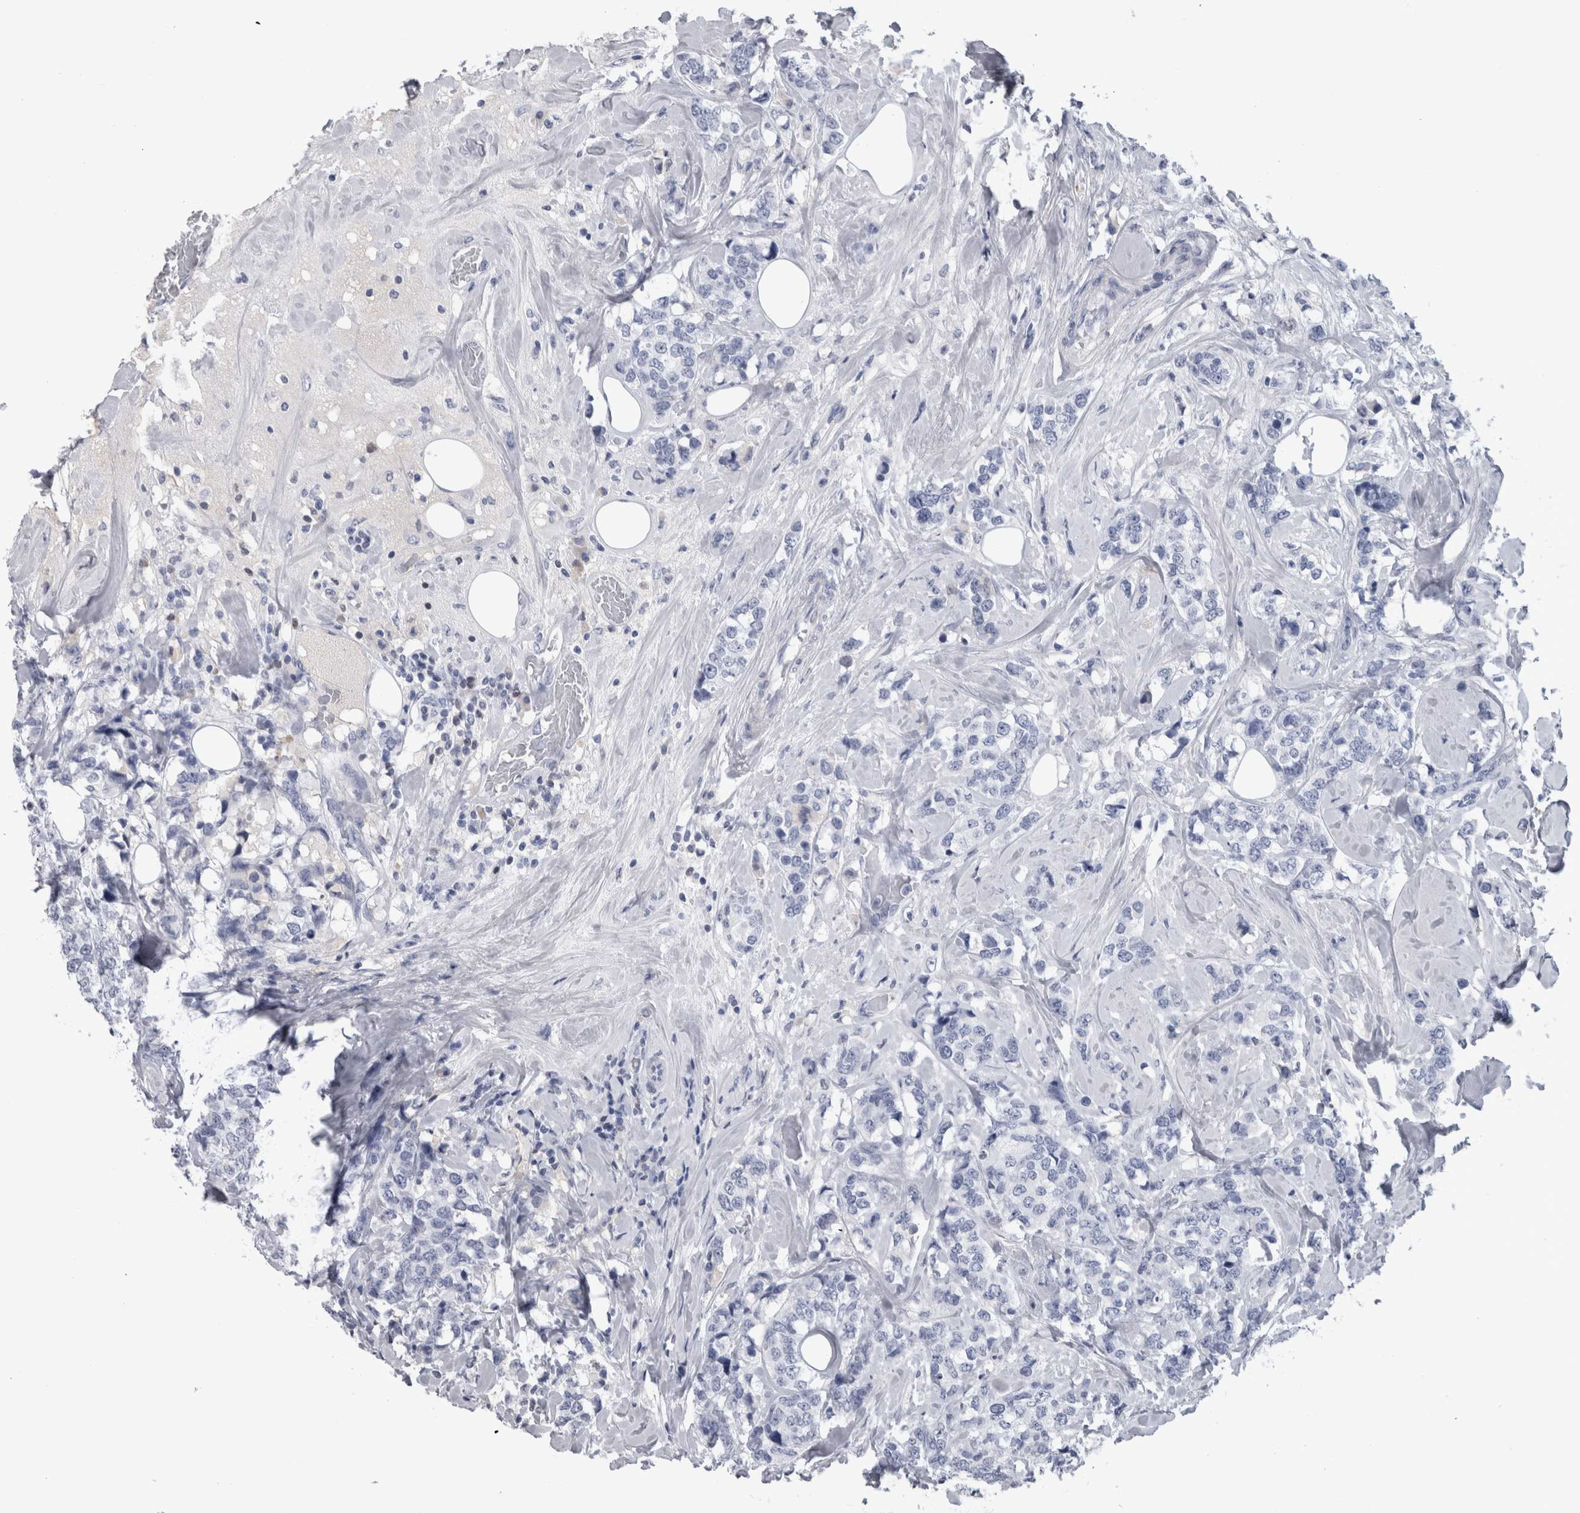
{"staining": {"intensity": "negative", "quantity": "none", "location": "none"}, "tissue": "breast cancer", "cell_type": "Tumor cells", "image_type": "cancer", "snomed": [{"axis": "morphology", "description": "Lobular carcinoma"}, {"axis": "topography", "description": "Breast"}], "caption": "IHC histopathology image of human breast cancer (lobular carcinoma) stained for a protein (brown), which shows no positivity in tumor cells.", "gene": "PAX5", "patient": {"sex": "female", "age": 59}}